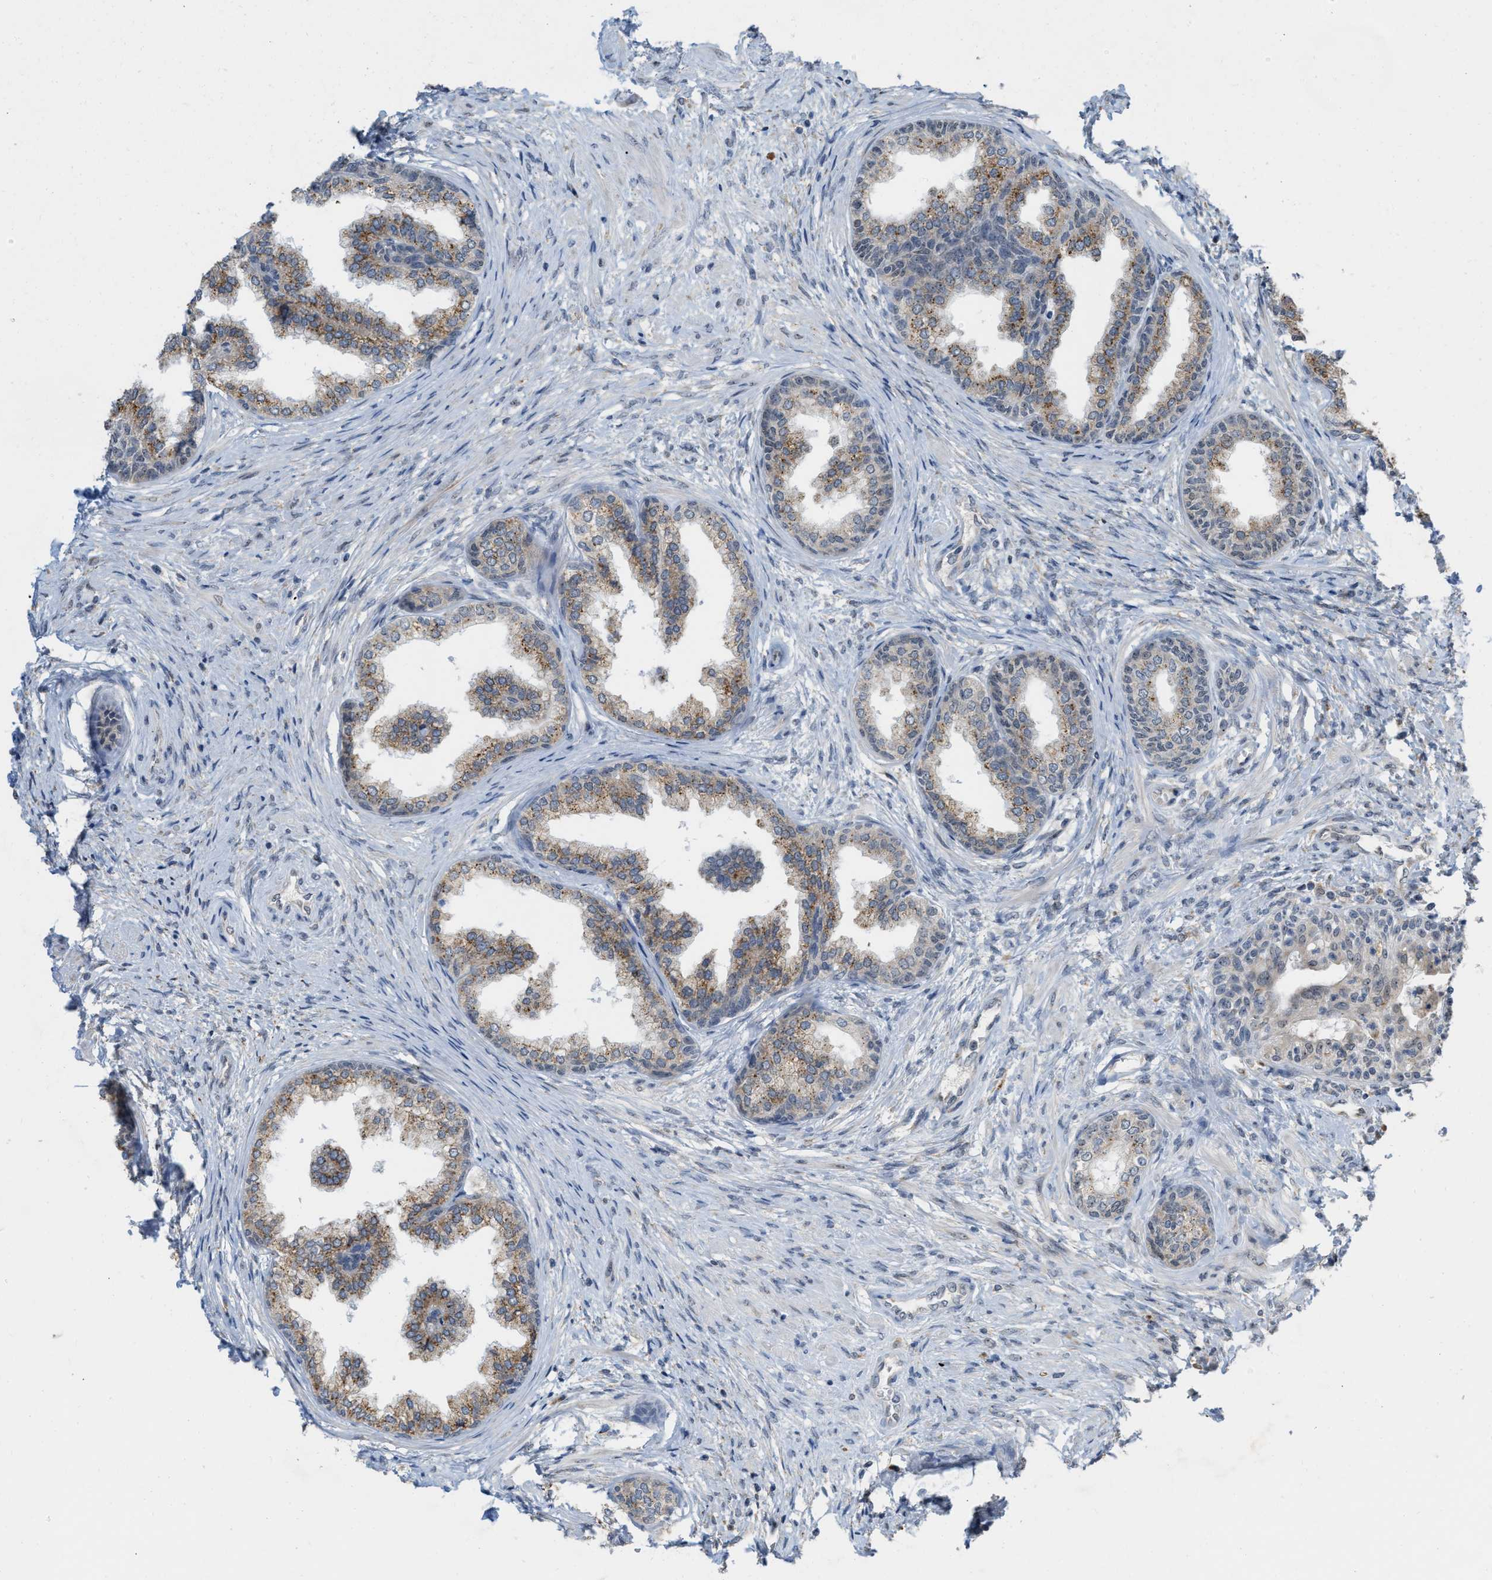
{"staining": {"intensity": "moderate", "quantity": ">75%", "location": "cytoplasmic/membranous"}, "tissue": "prostate", "cell_type": "Glandular cells", "image_type": "normal", "snomed": [{"axis": "morphology", "description": "Normal tissue, NOS"}, {"axis": "topography", "description": "Prostate"}], "caption": "Brown immunohistochemical staining in benign human prostate demonstrates moderate cytoplasmic/membranous positivity in approximately >75% of glandular cells.", "gene": "ELAC2", "patient": {"sex": "male", "age": 76}}